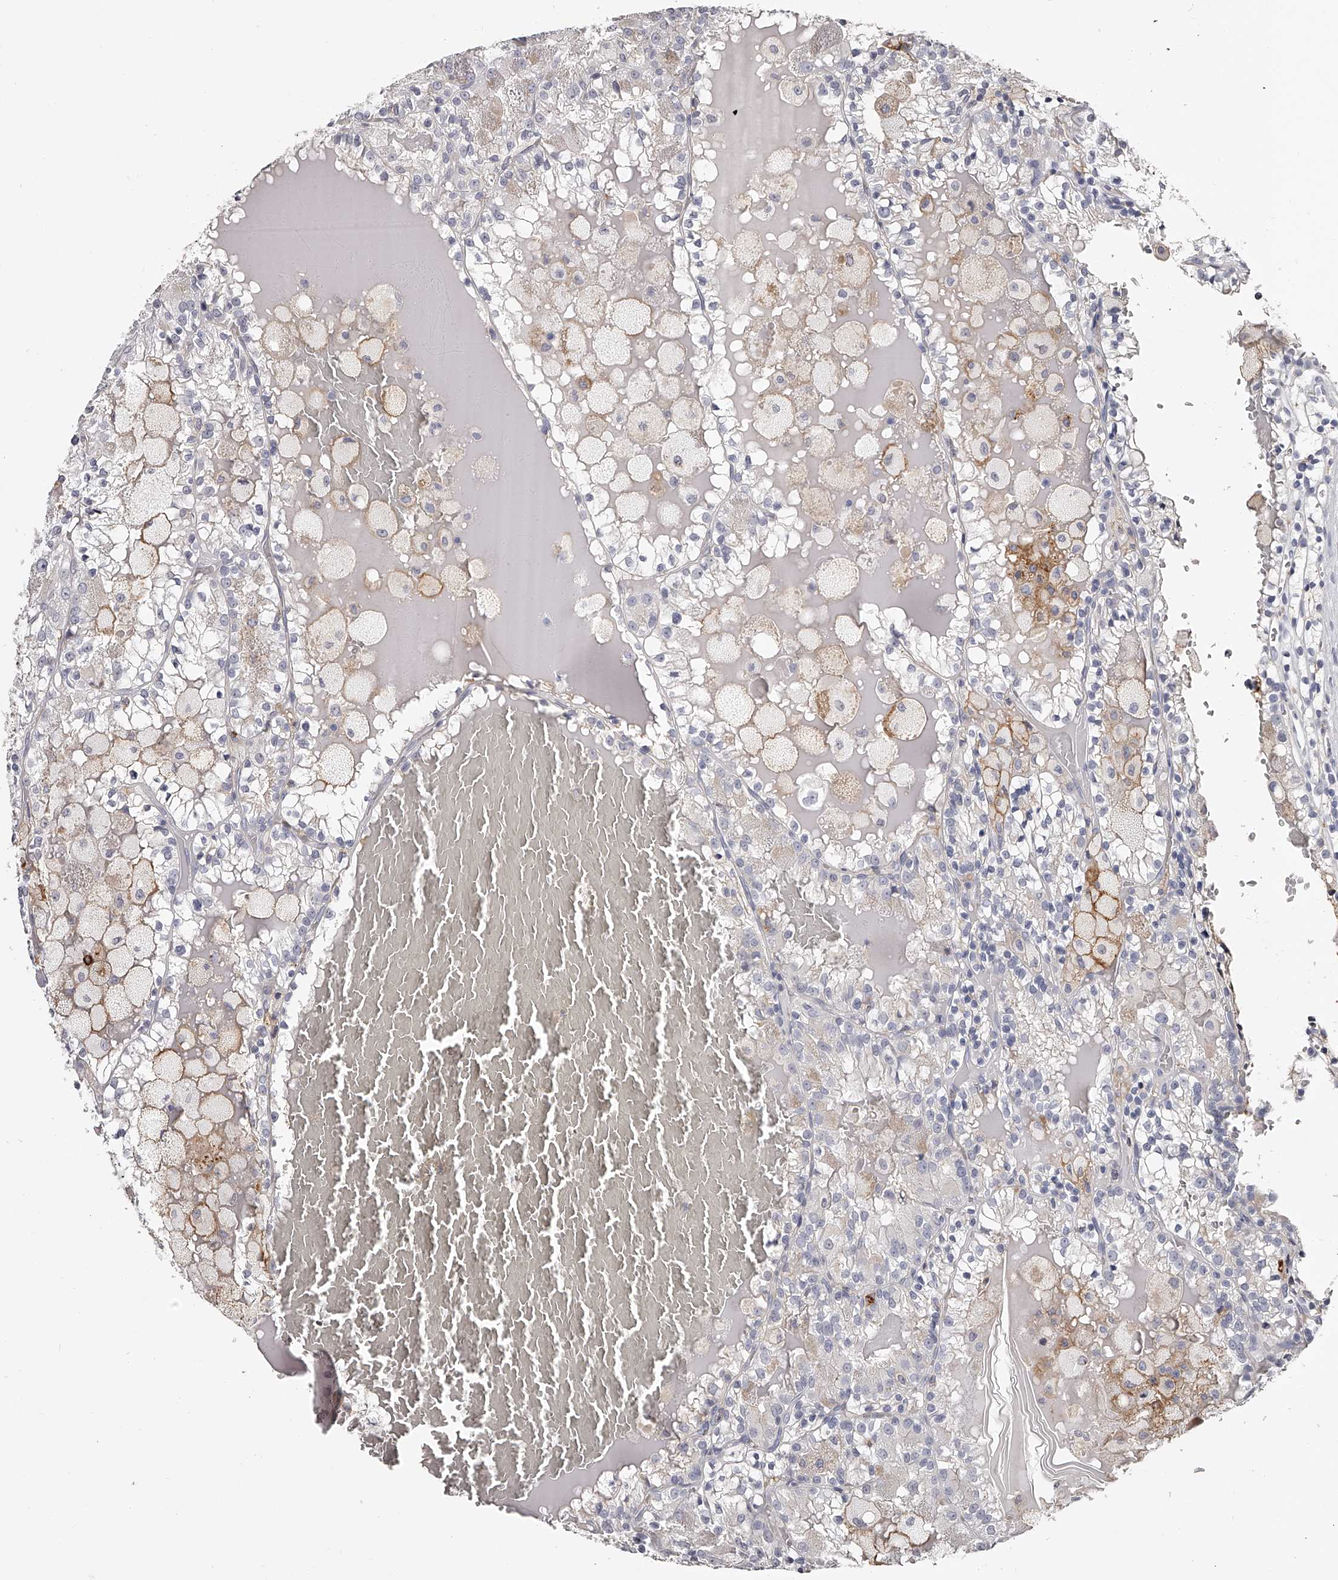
{"staining": {"intensity": "negative", "quantity": "none", "location": "none"}, "tissue": "renal cancer", "cell_type": "Tumor cells", "image_type": "cancer", "snomed": [{"axis": "morphology", "description": "Adenocarcinoma, NOS"}, {"axis": "topography", "description": "Kidney"}], "caption": "There is no significant positivity in tumor cells of adenocarcinoma (renal). (IHC, brightfield microscopy, high magnification).", "gene": "PACSIN1", "patient": {"sex": "female", "age": 56}}